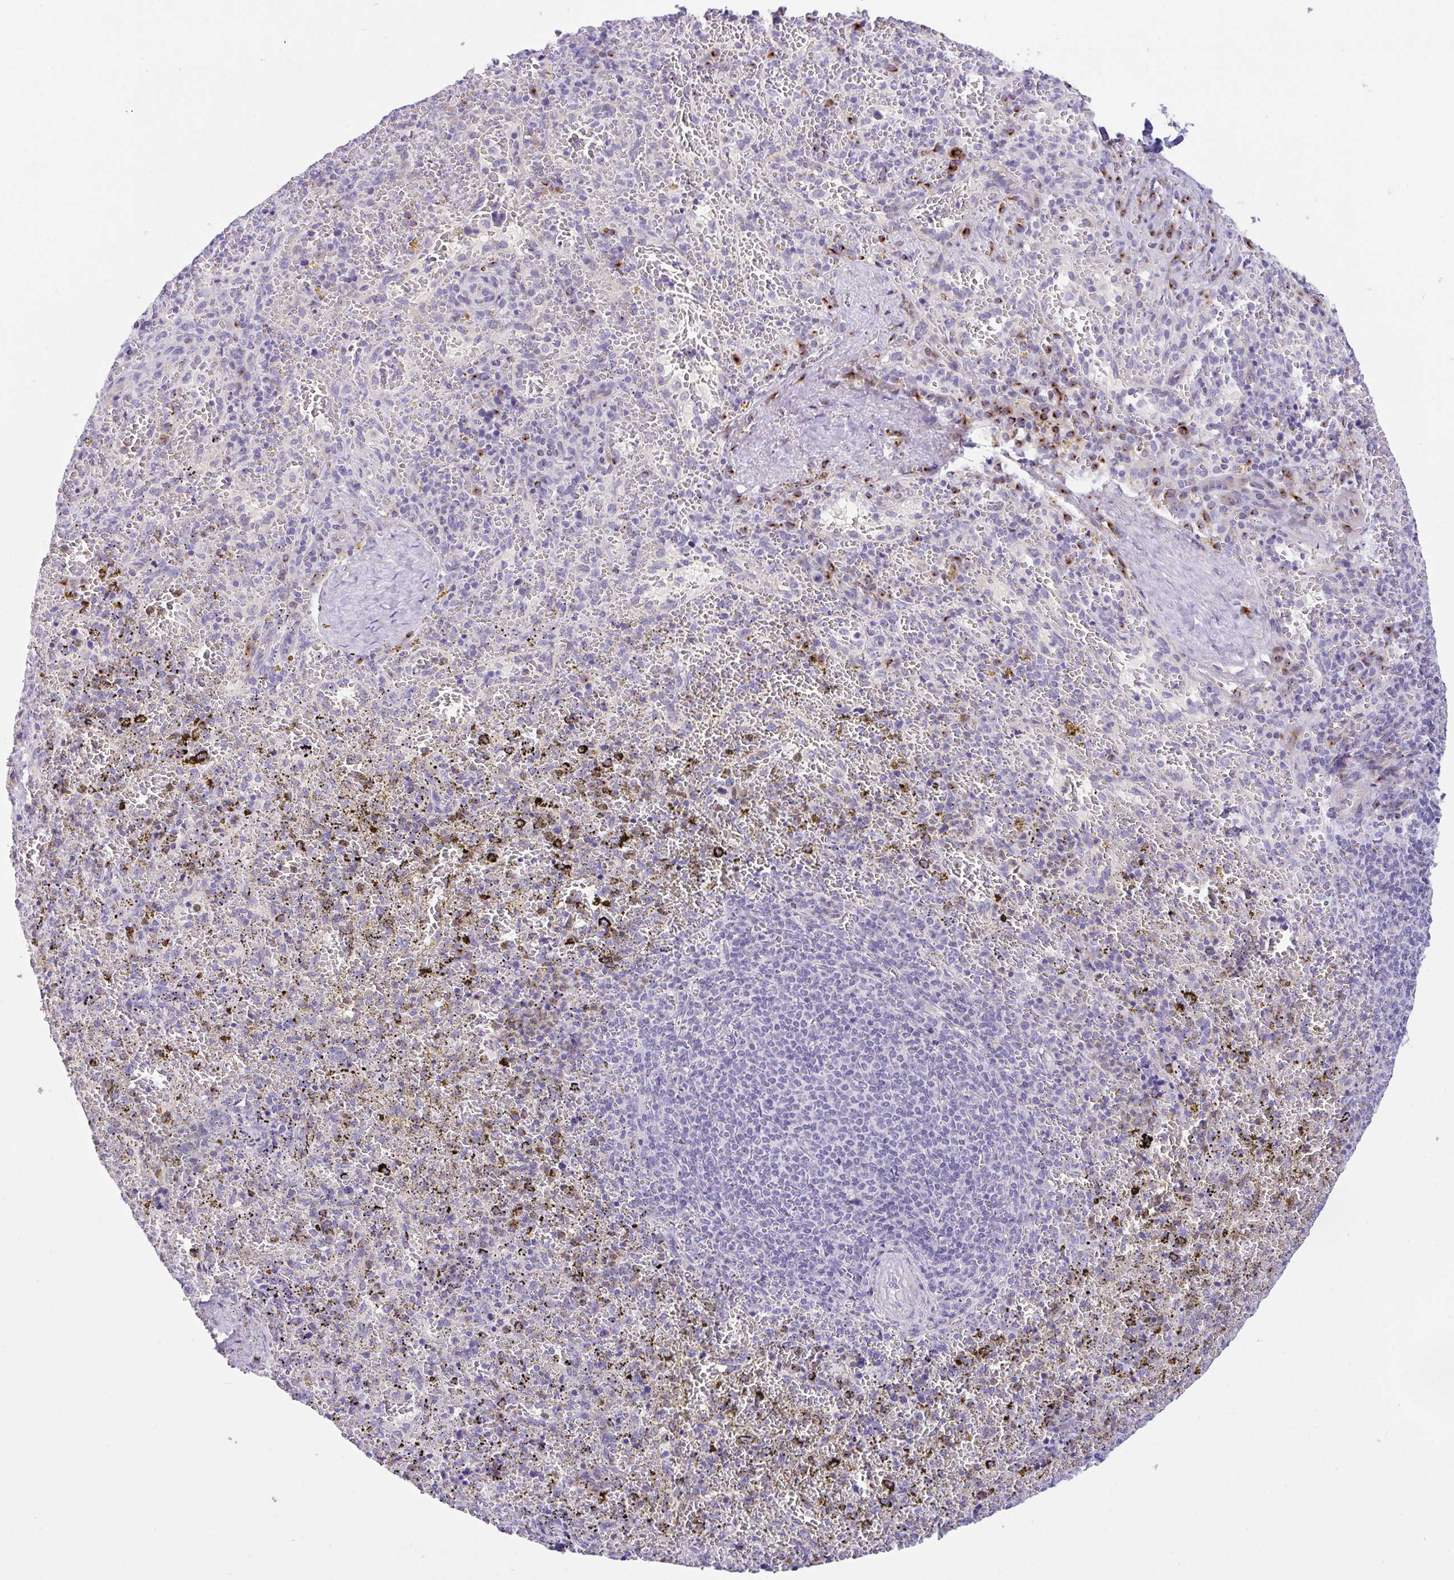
{"staining": {"intensity": "strong", "quantity": "<25%", "location": "cytoplasmic/membranous"}, "tissue": "spleen", "cell_type": "Cells in red pulp", "image_type": "normal", "snomed": [{"axis": "morphology", "description": "Normal tissue, NOS"}, {"axis": "topography", "description": "Spleen"}], "caption": "The immunohistochemical stain labels strong cytoplasmic/membranous positivity in cells in red pulp of benign spleen.", "gene": "FBXL20", "patient": {"sex": "female", "age": 50}}